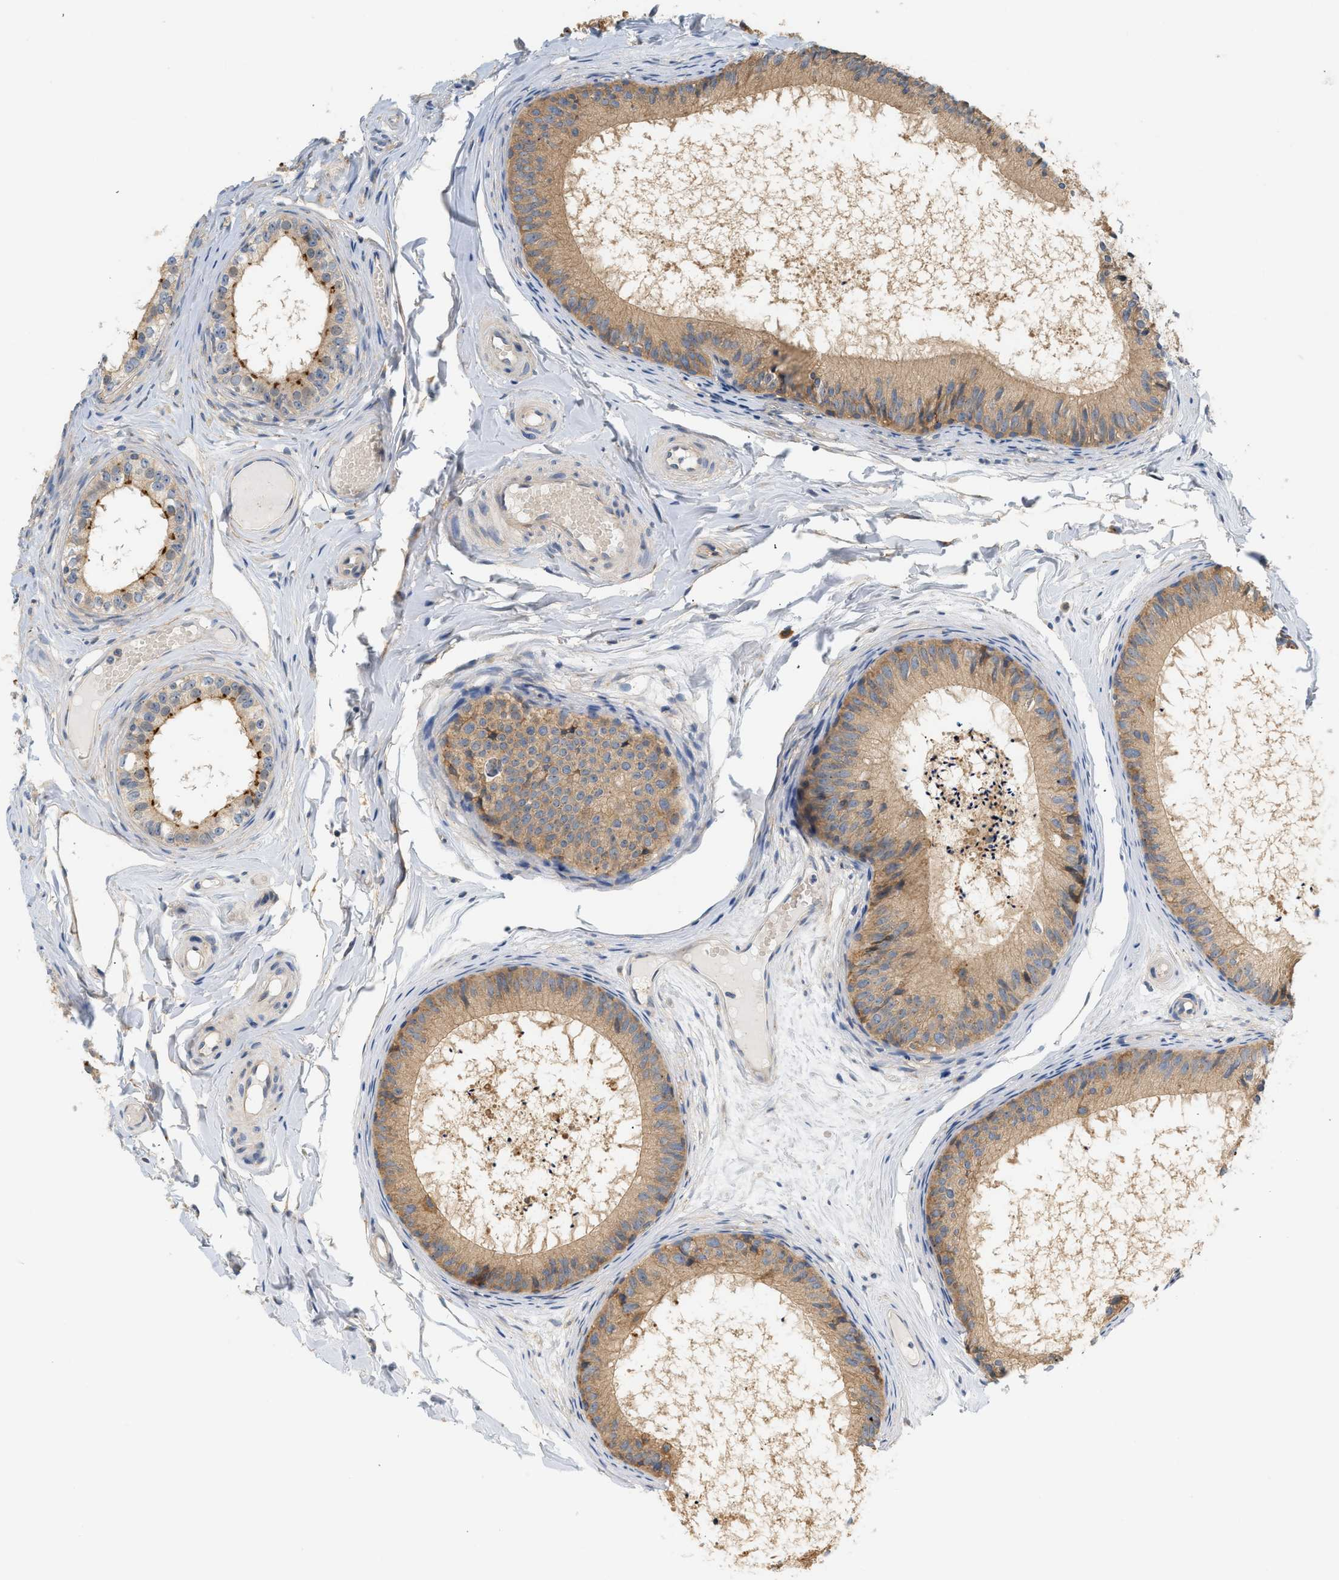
{"staining": {"intensity": "moderate", "quantity": ">75%", "location": "cytoplasmic/membranous"}, "tissue": "epididymis", "cell_type": "Glandular cells", "image_type": "normal", "snomed": [{"axis": "morphology", "description": "Normal tissue, NOS"}, {"axis": "topography", "description": "Epididymis"}], "caption": "Immunohistochemical staining of benign epididymis demonstrates medium levels of moderate cytoplasmic/membranous expression in about >75% of glandular cells. (brown staining indicates protein expression, while blue staining denotes nuclei).", "gene": "CTXN1", "patient": {"sex": "male", "age": 46}}